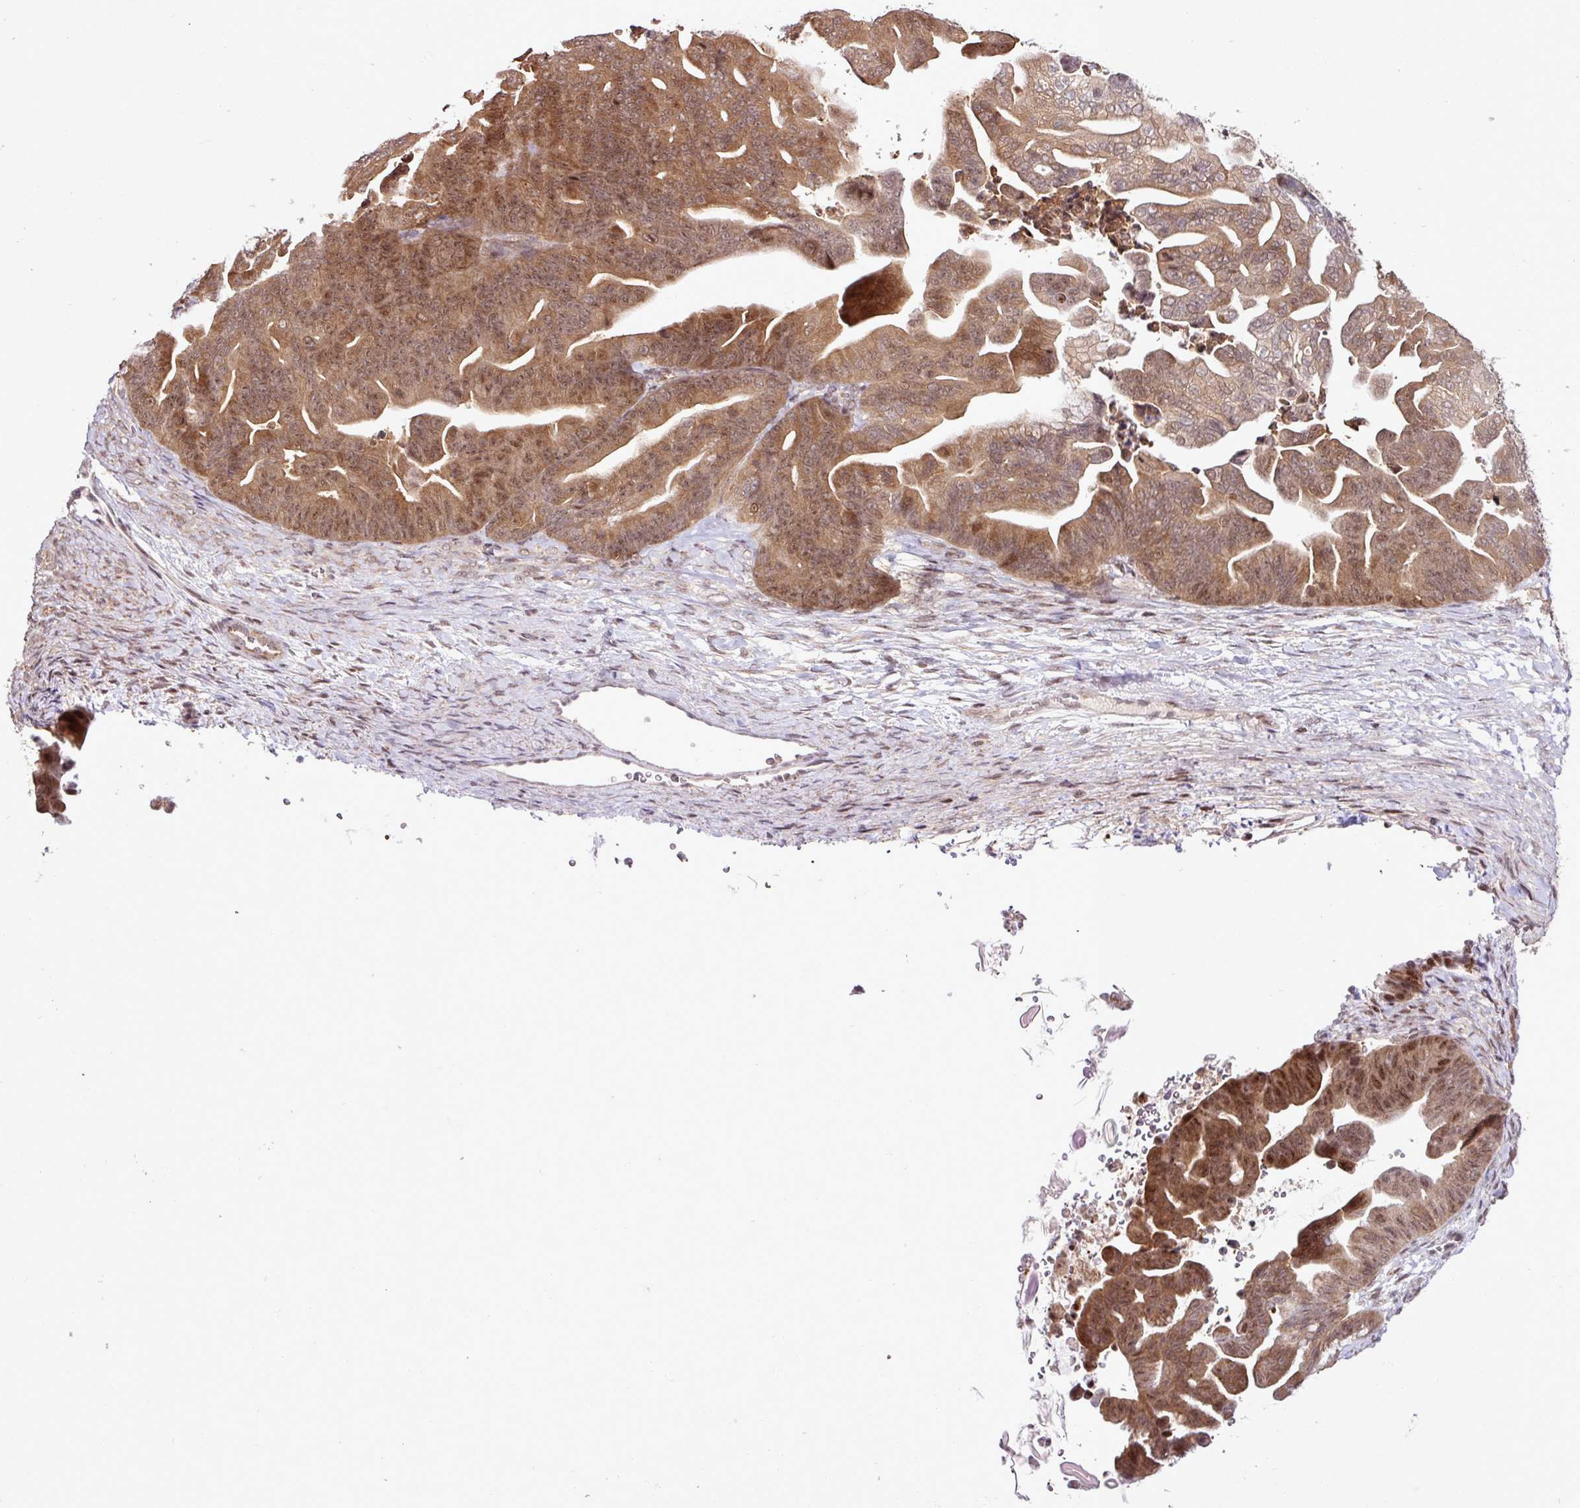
{"staining": {"intensity": "moderate", "quantity": ">75%", "location": "cytoplasmic/membranous,nuclear"}, "tissue": "ovarian cancer", "cell_type": "Tumor cells", "image_type": "cancer", "snomed": [{"axis": "morphology", "description": "Cystadenocarcinoma, mucinous, NOS"}, {"axis": "topography", "description": "Ovary"}], "caption": "Protein positivity by immunohistochemistry shows moderate cytoplasmic/membranous and nuclear expression in approximately >75% of tumor cells in ovarian cancer.", "gene": "ITPKC", "patient": {"sex": "female", "age": 67}}